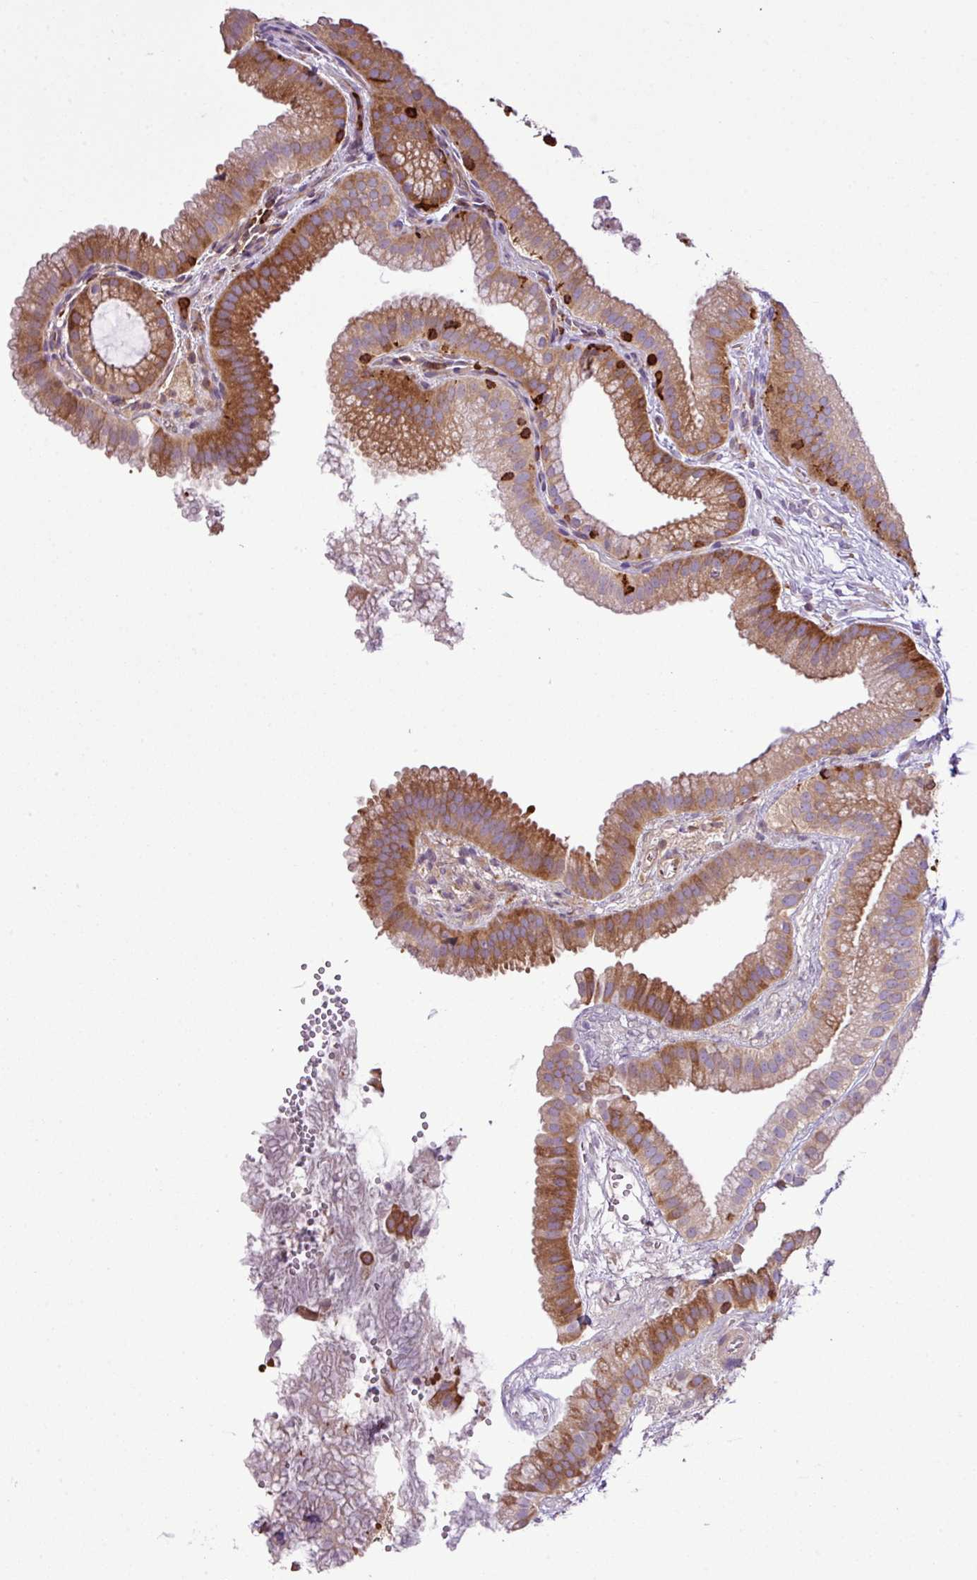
{"staining": {"intensity": "moderate", "quantity": ">75%", "location": "cytoplasmic/membranous"}, "tissue": "gallbladder", "cell_type": "Glandular cells", "image_type": "normal", "snomed": [{"axis": "morphology", "description": "Normal tissue, NOS"}, {"axis": "topography", "description": "Gallbladder"}], "caption": "Glandular cells display medium levels of moderate cytoplasmic/membranous staining in approximately >75% of cells in normal human gallbladder.", "gene": "PGAP6", "patient": {"sex": "female", "age": 63}}